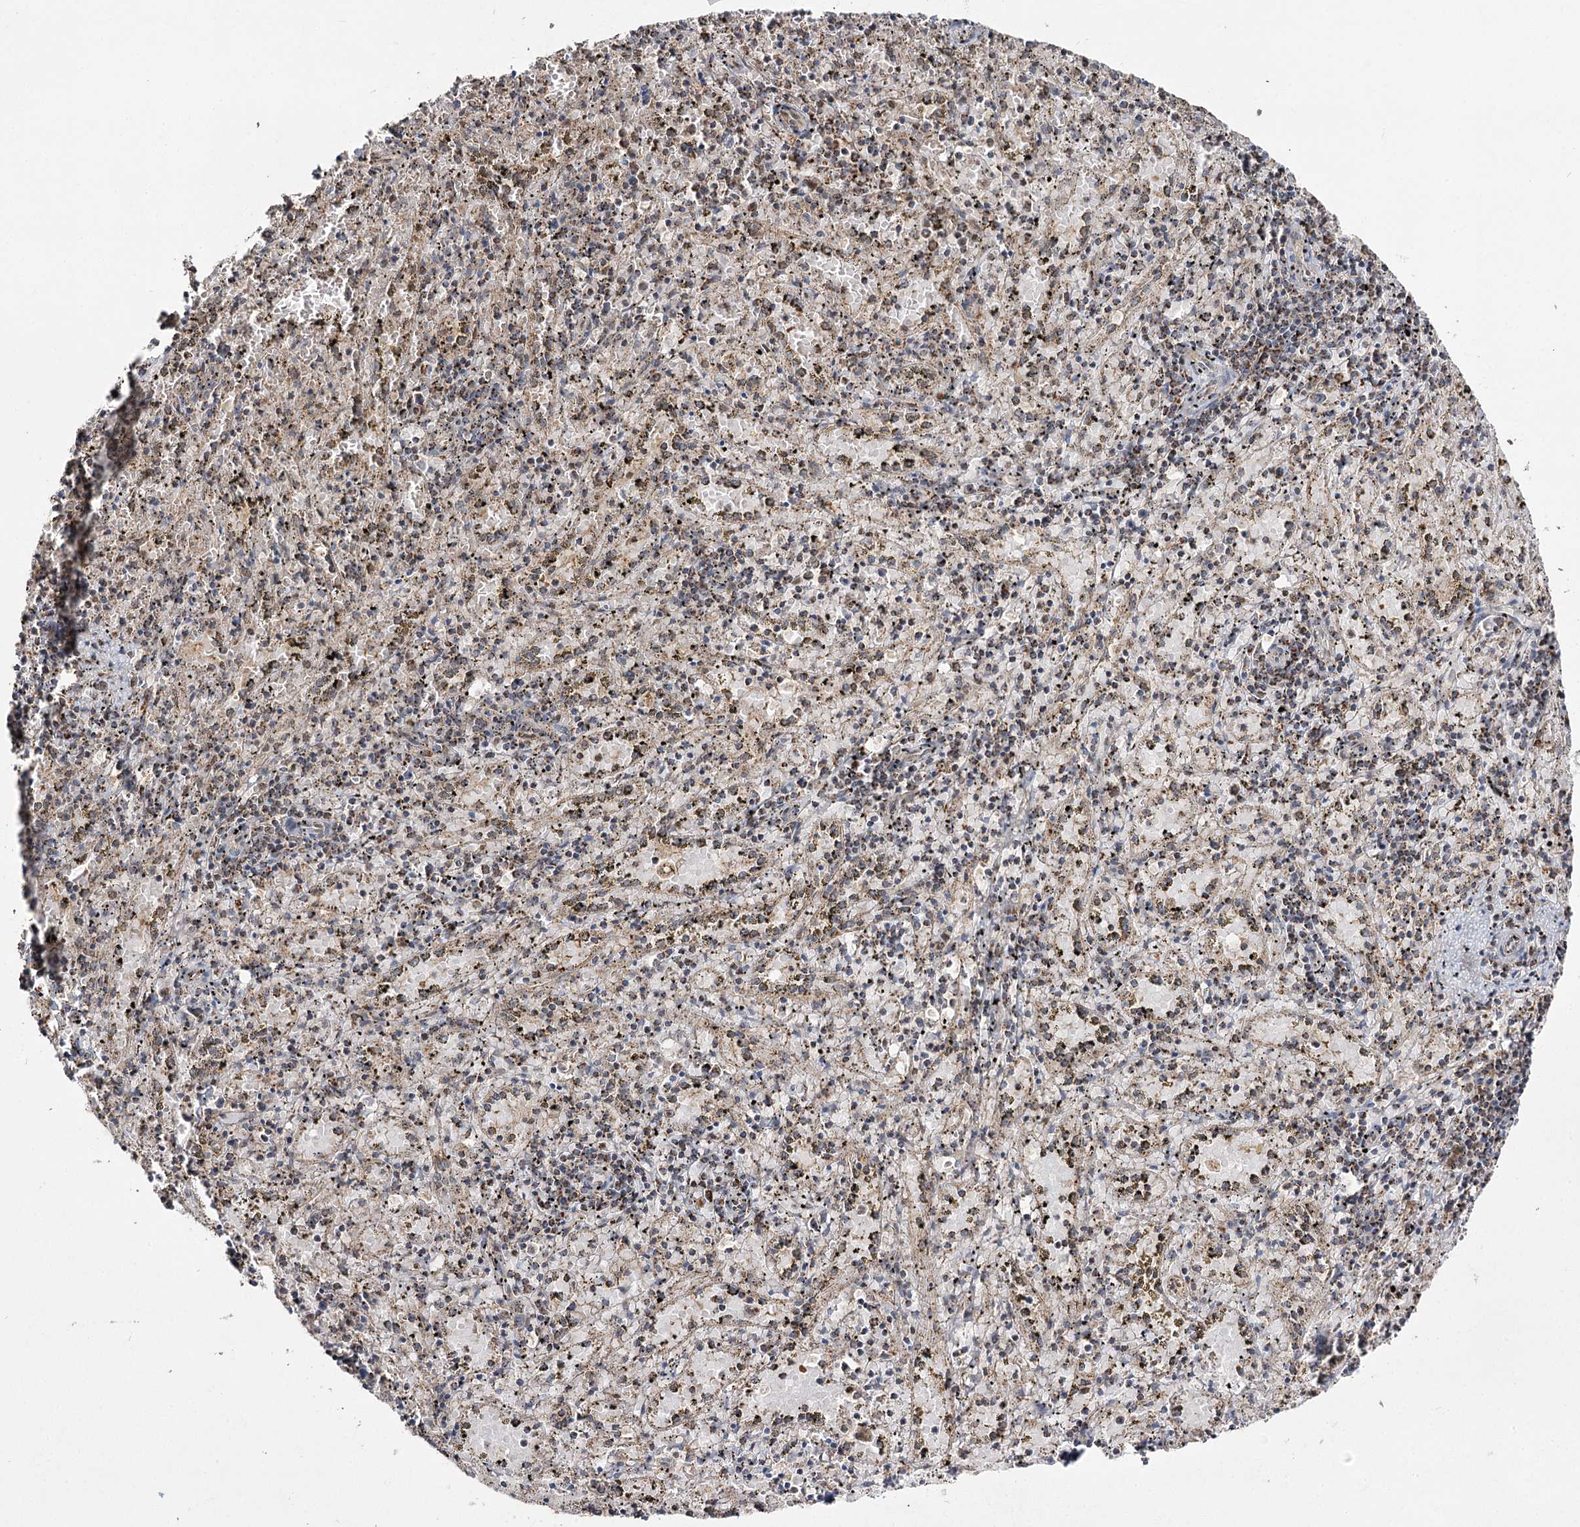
{"staining": {"intensity": "moderate", "quantity": "25%-75%", "location": "cytoplasmic/membranous"}, "tissue": "spleen", "cell_type": "Cells in red pulp", "image_type": "normal", "snomed": [{"axis": "morphology", "description": "Normal tissue, NOS"}, {"axis": "topography", "description": "Spleen"}], "caption": "High-power microscopy captured an immunohistochemistry (IHC) image of normal spleen, revealing moderate cytoplasmic/membranous positivity in approximately 25%-75% of cells in red pulp. Using DAB (brown) and hematoxylin (blue) stains, captured at high magnification using brightfield microscopy.", "gene": "SLC4A1AP", "patient": {"sex": "male", "age": 11}}